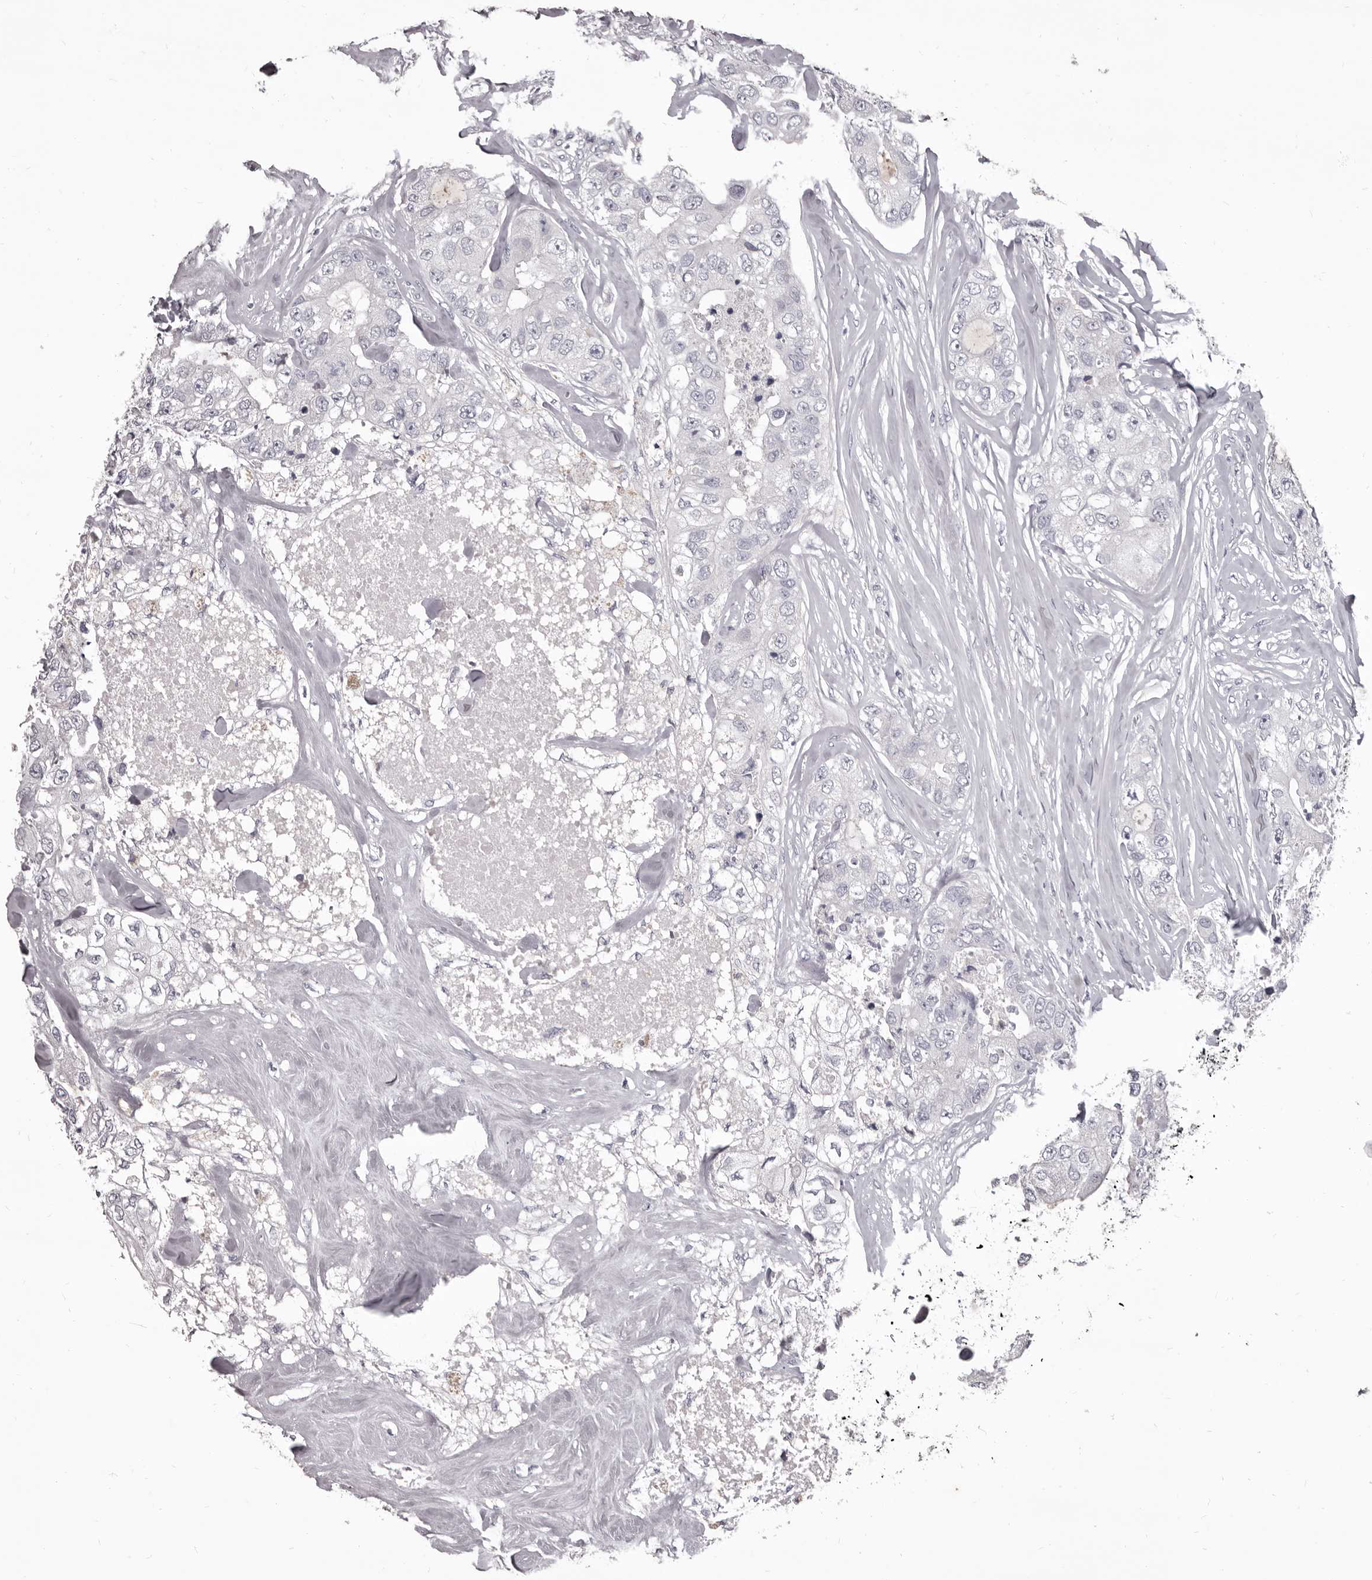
{"staining": {"intensity": "negative", "quantity": "none", "location": "none"}, "tissue": "breast cancer", "cell_type": "Tumor cells", "image_type": "cancer", "snomed": [{"axis": "morphology", "description": "Duct carcinoma"}, {"axis": "topography", "description": "Breast"}], "caption": "Immunohistochemistry (IHC) of infiltrating ductal carcinoma (breast) exhibits no staining in tumor cells.", "gene": "GZMH", "patient": {"sex": "female", "age": 62}}